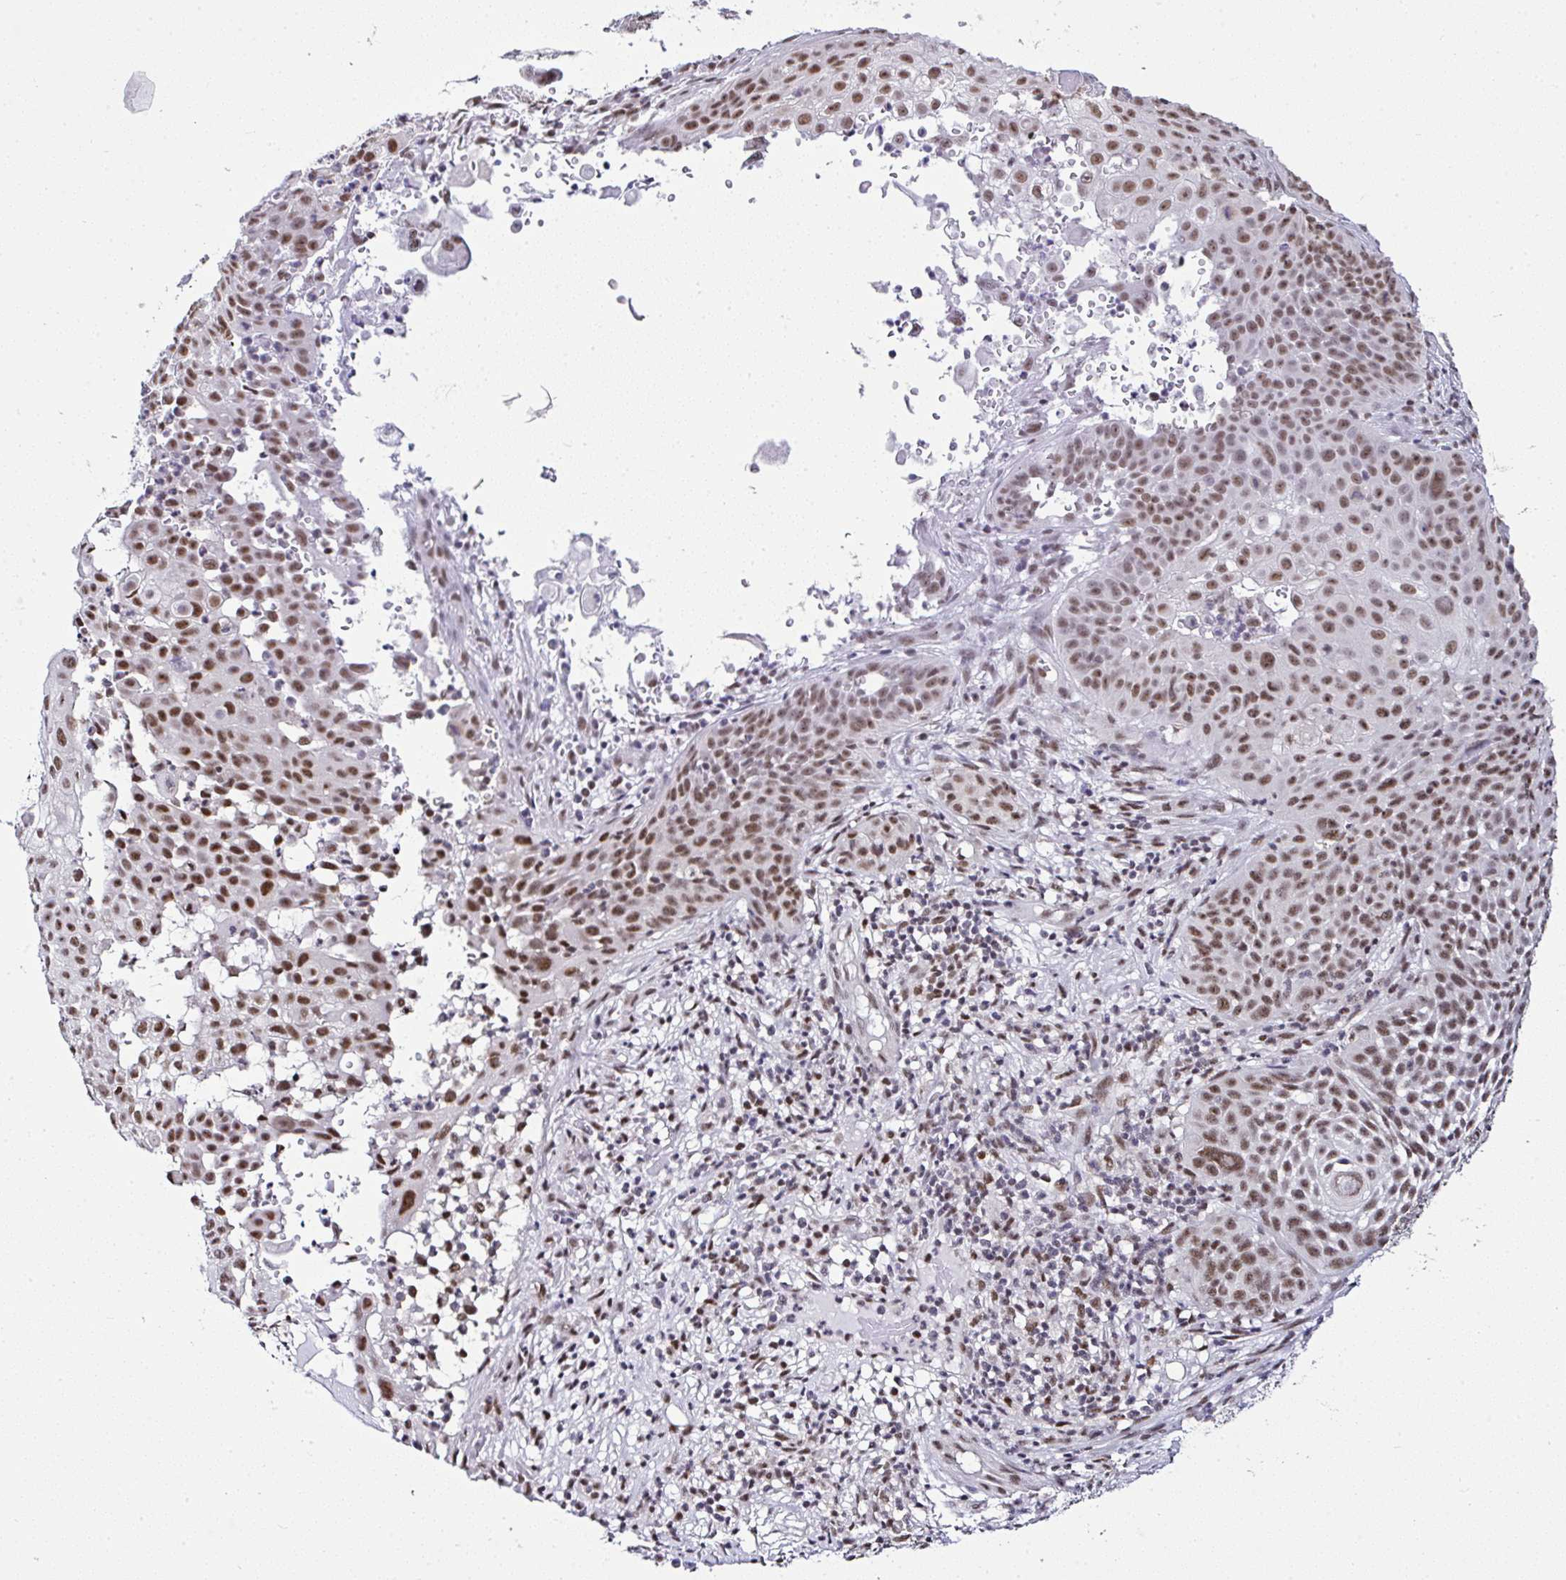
{"staining": {"intensity": "moderate", "quantity": ">75%", "location": "nuclear"}, "tissue": "skin cancer", "cell_type": "Tumor cells", "image_type": "cancer", "snomed": [{"axis": "morphology", "description": "Squamous cell carcinoma, NOS"}, {"axis": "topography", "description": "Skin"}], "caption": "This histopathology image shows squamous cell carcinoma (skin) stained with immunohistochemistry to label a protein in brown. The nuclear of tumor cells show moderate positivity for the protein. Nuclei are counter-stained blue.", "gene": "PTPN2", "patient": {"sex": "male", "age": 24}}